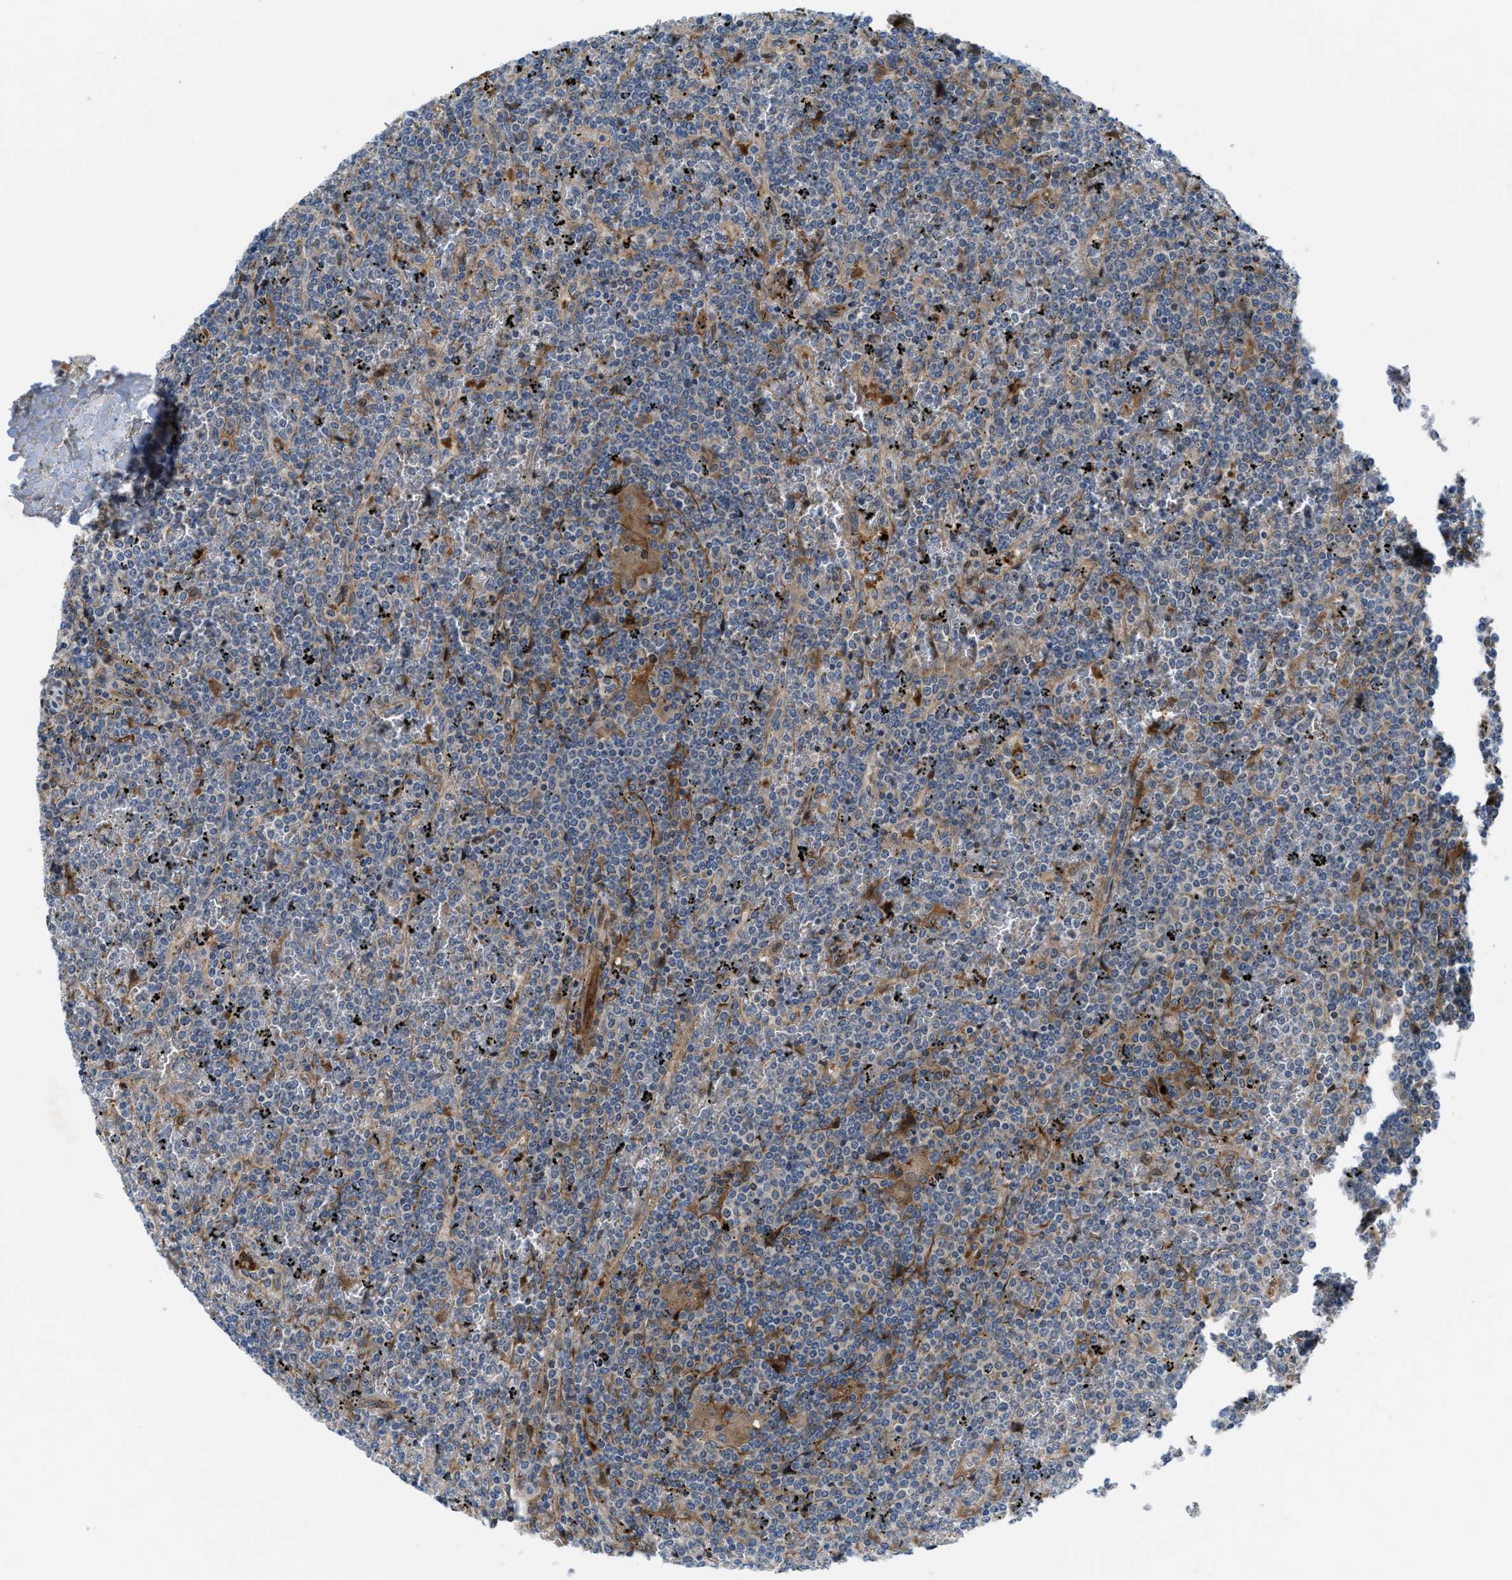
{"staining": {"intensity": "moderate", "quantity": "<25%", "location": "cytoplasmic/membranous"}, "tissue": "lymphoma", "cell_type": "Tumor cells", "image_type": "cancer", "snomed": [{"axis": "morphology", "description": "Malignant lymphoma, non-Hodgkin's type, Low grade"}, {"axis": "topography", "description": "Spleen"}], "caption": "A brown stain highlights moderate cytoplasmic/membranous positivity of a protein in human lymphoma tumor cells.", "gene": "BAZ2B", "patient": {"sex": "female", "age": 19}}